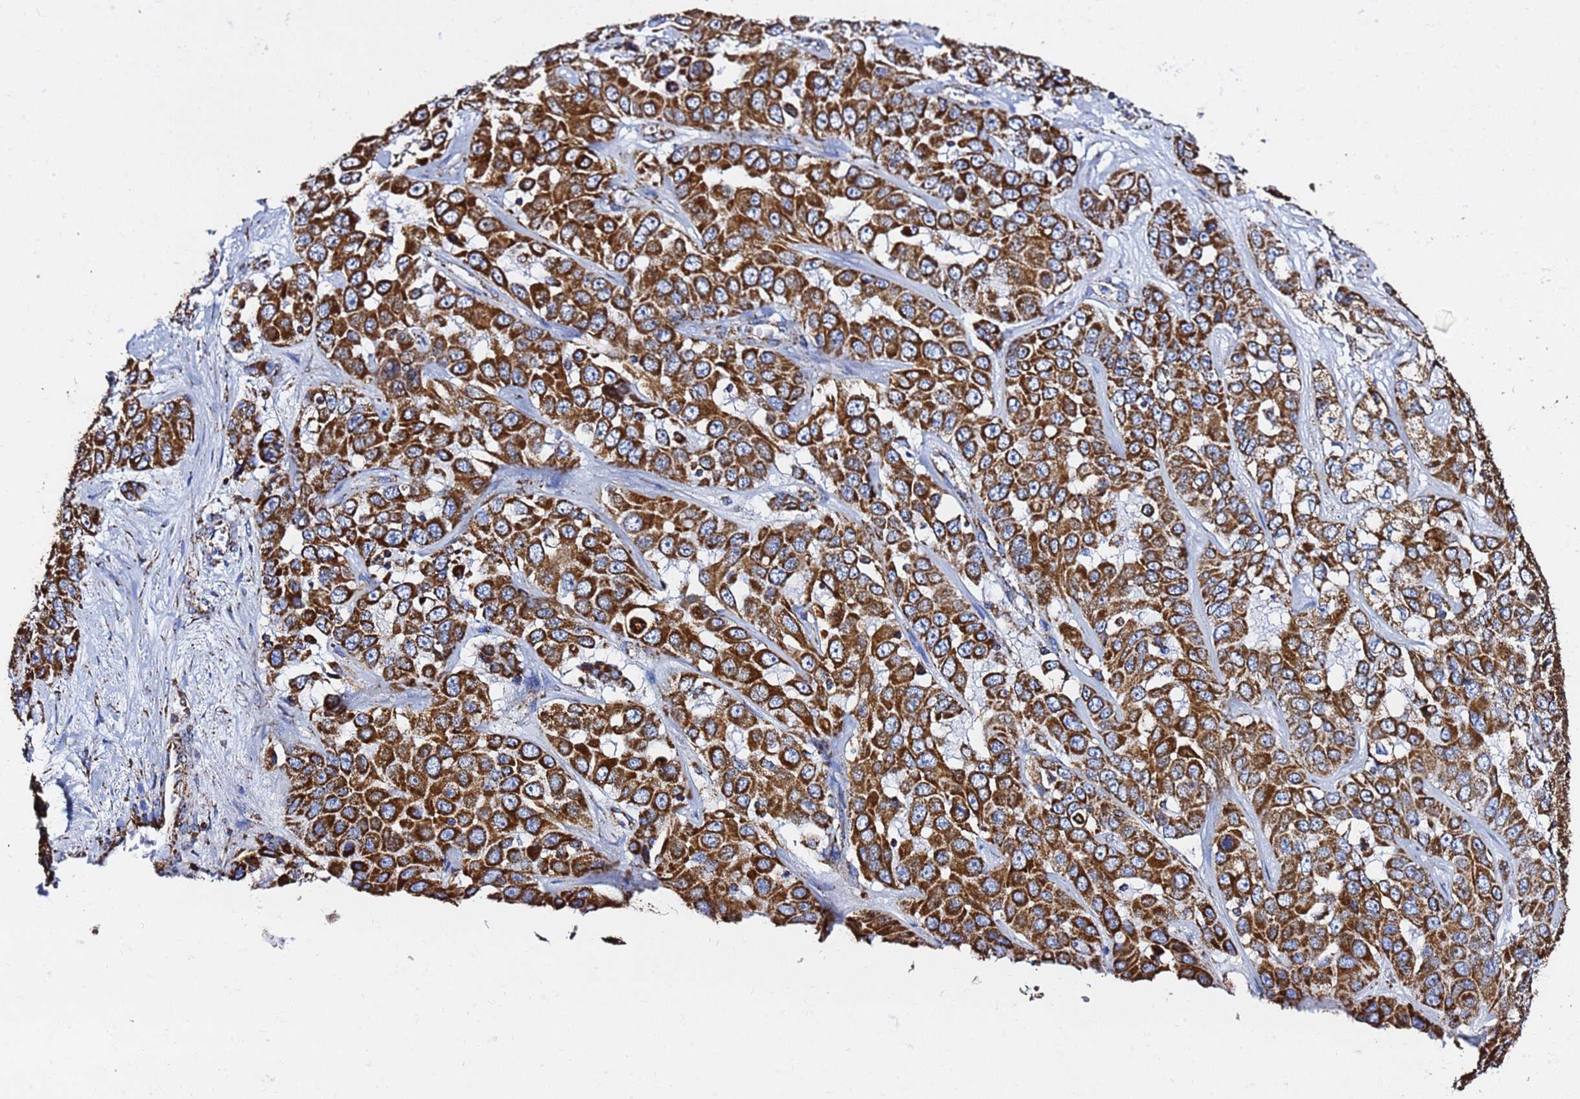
{"staining": {"intensity": "strong", "quantity": ">75%", "location": "cytoplasmic/membranous"}, "tissue": "liver cancer", "cell_type": "Tumor cells", "image_type": "cancer", "snomed": [{"axis": "morphology", "description": "Cholangiocarcinoma"}, {"axis": "topography", "description": "Liver"}], "caption": "This is an image of IHC staining of liver cancer (cholangiocarcinoma), which shows strong positivity in the cytoplasmic/membranous of tumor cells.", "gene": "PHB2", "patient": {"sex": "female", "age": 52}}